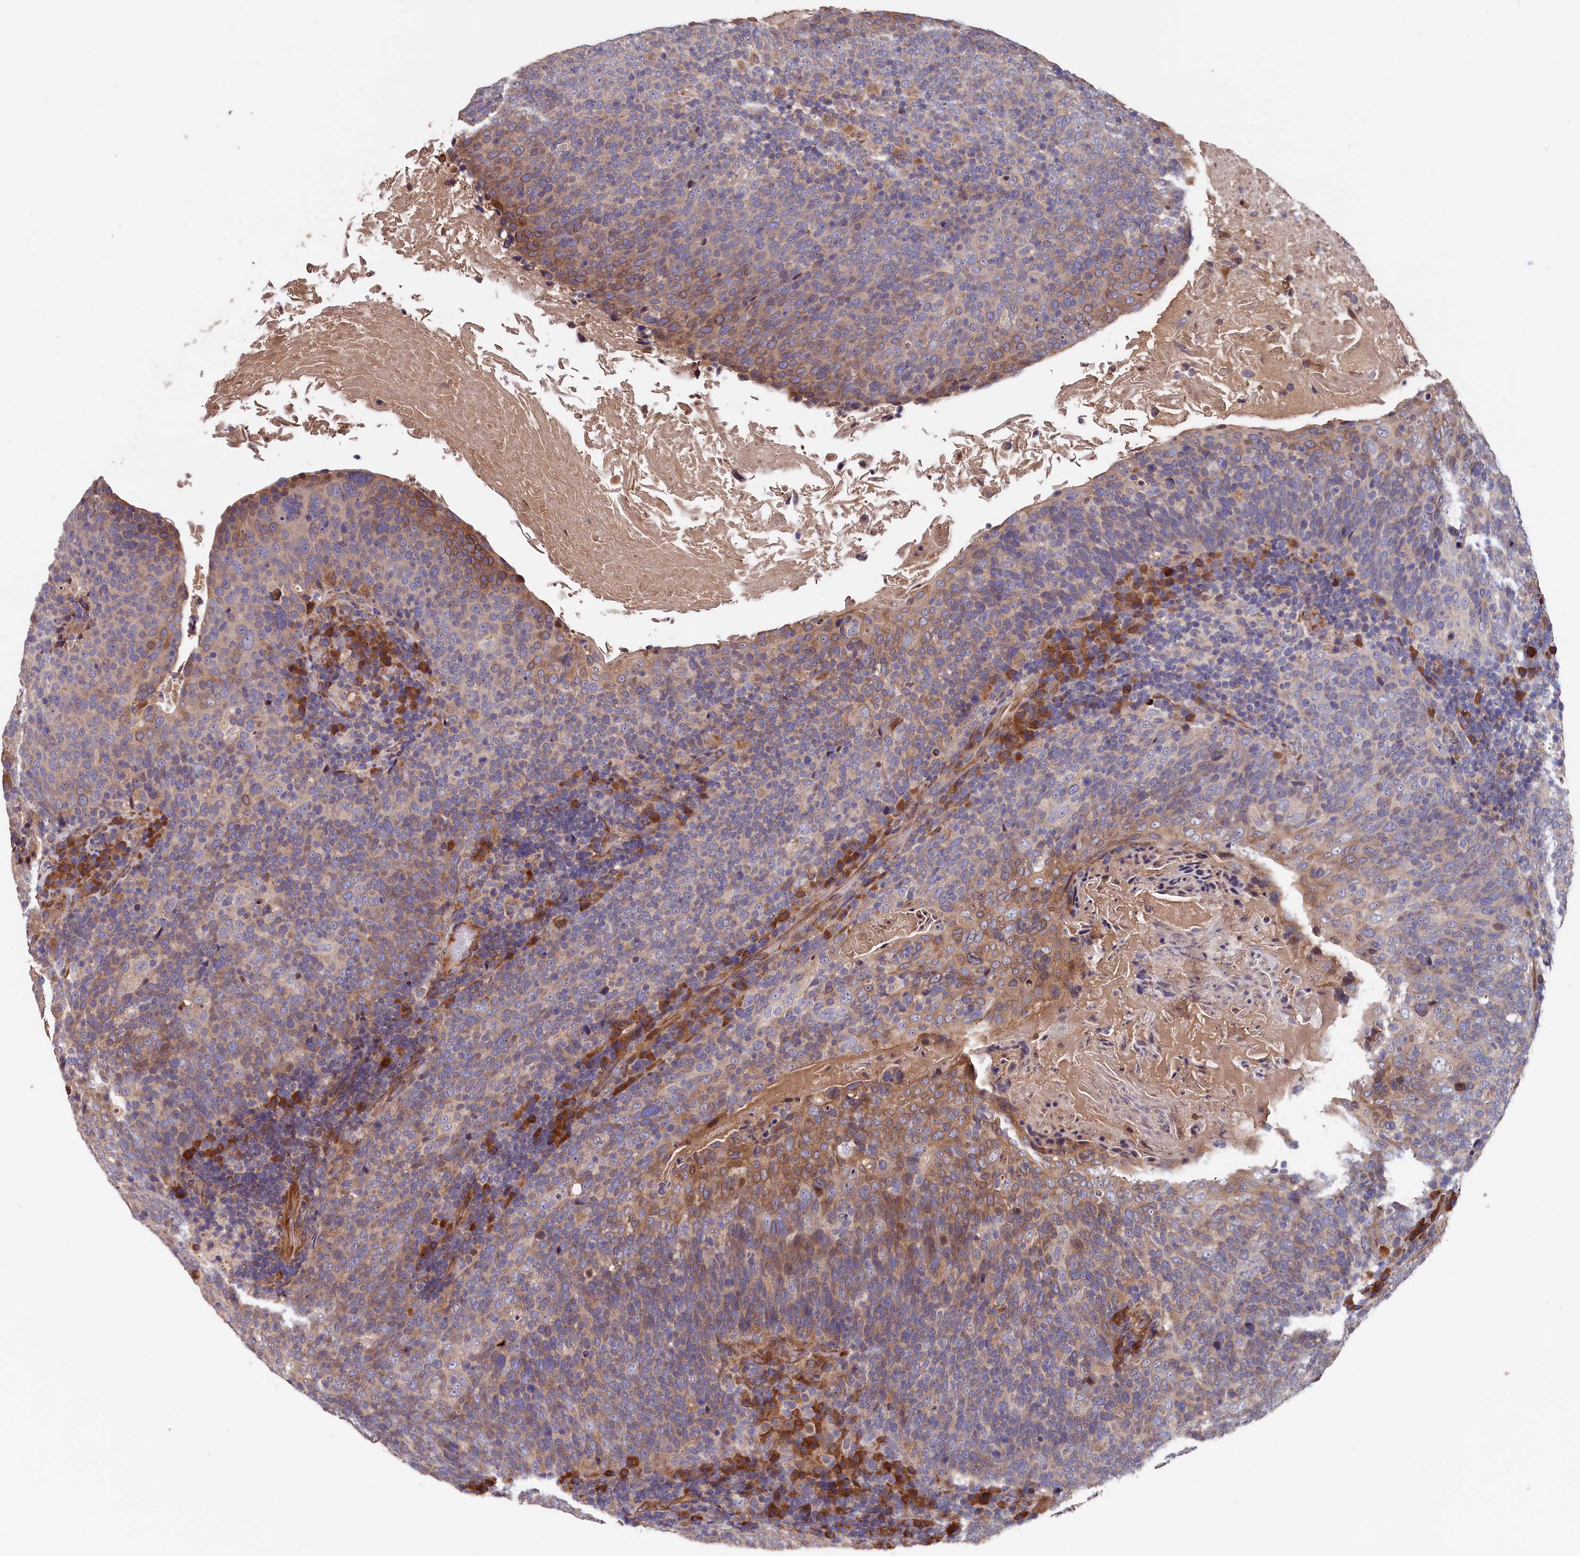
{"staining": {"intensity": "weak", "quantity": "25%-75%", "location": "cytoplasmic/membranous"}, "tissue": "head and neck cancer", "cell_type": "Tumor cells", "image_type": "cancer", "snomed": [{"axis": "morphology", "description": "Squamous cell carcinoma, NOS"}, {"axis": "morphology", "description": "Squamous cell carcinoma, metastatic, NOS"}, {"axis": "topography", "description": "Lymph node"}, {"axis": "topography", "description": "Head-Neck"}], "caption": "Immunohistochemistry (IHC) of human squamous cell carcinoma (head and neck) reveals low levels of weak cytoplasmic/membranous expression in about 25%-75% of tumor cells.", "gene": "GREB1L", "patient": {"sex": "male", "age": 62}}